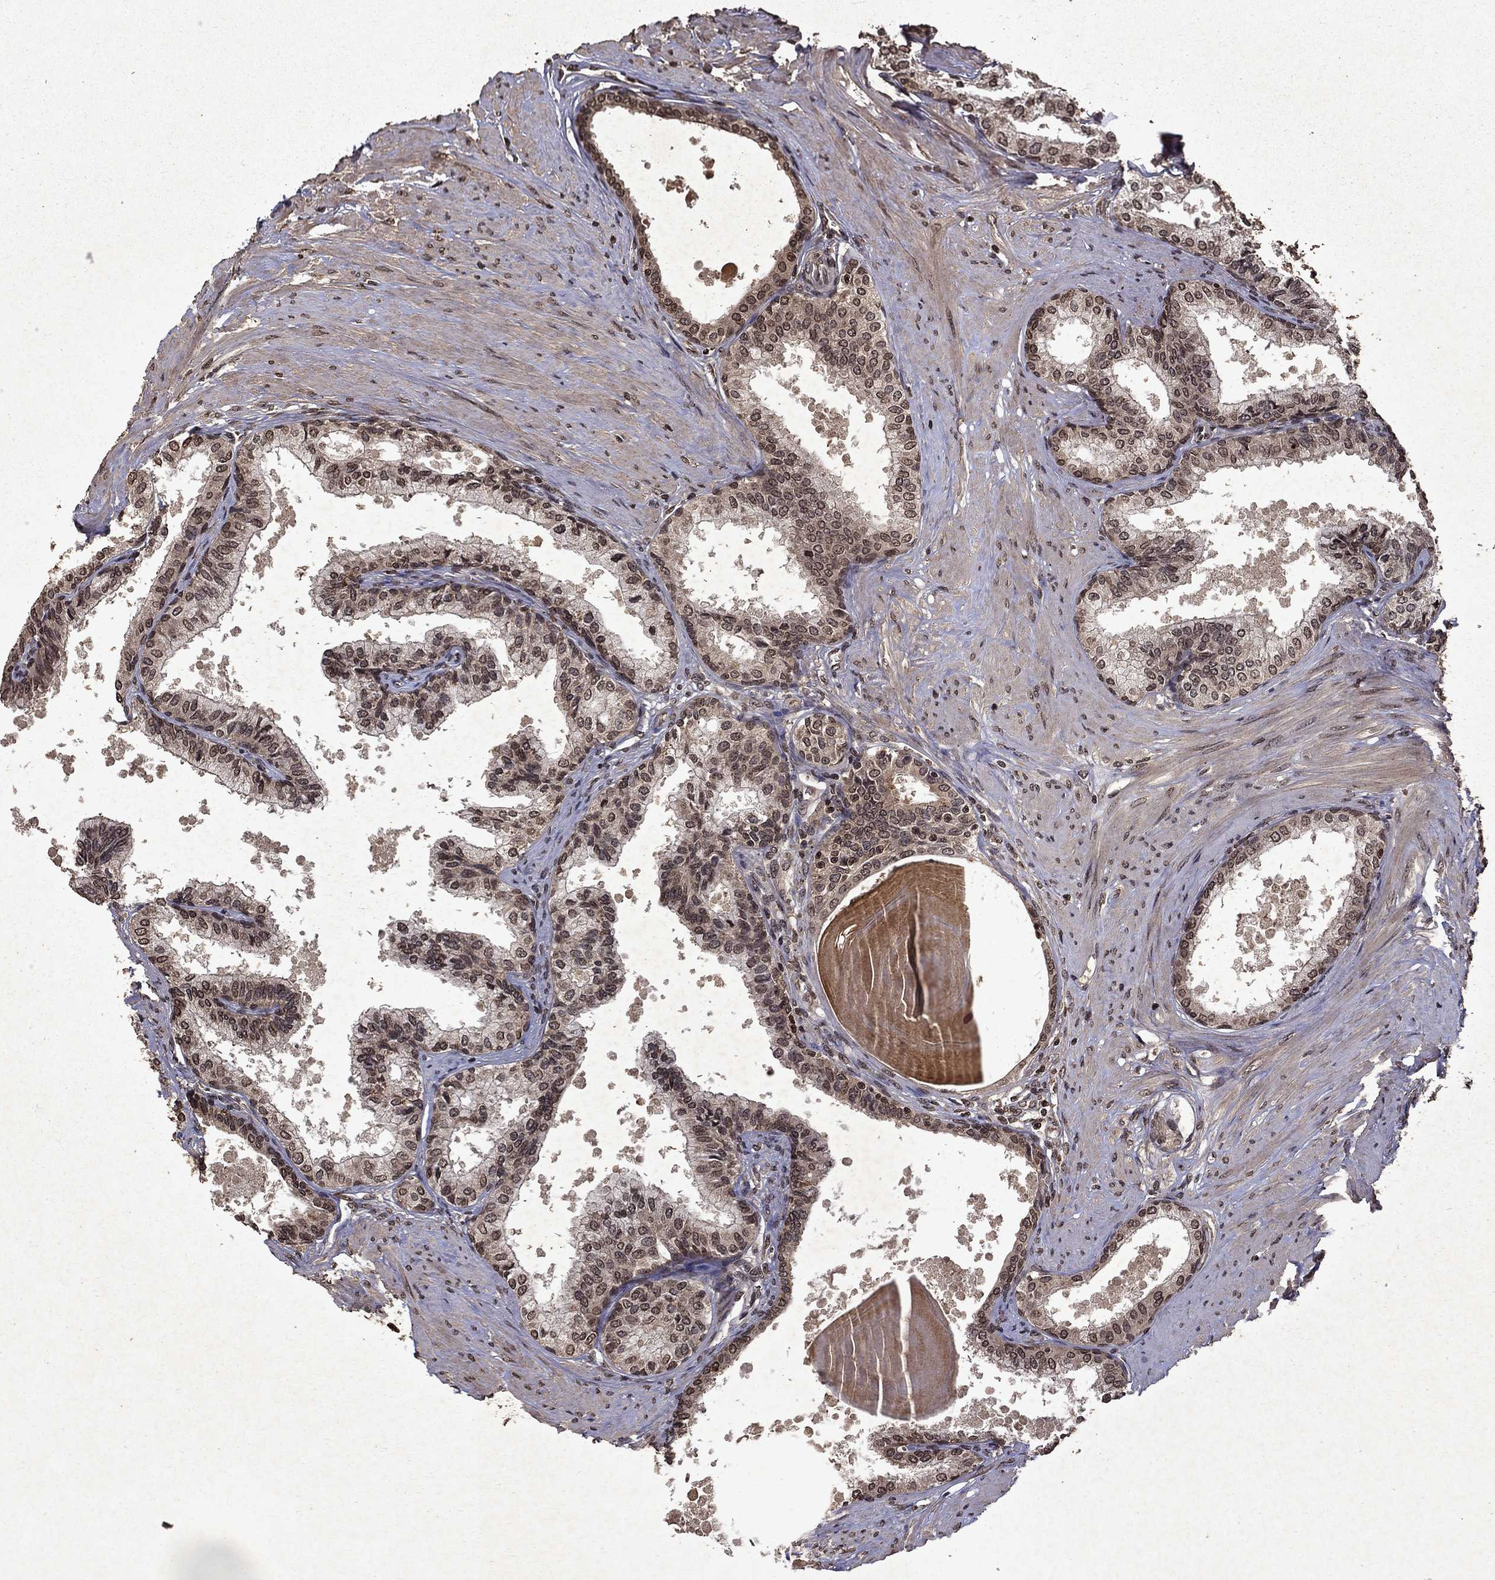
{"staining": {"intensity": "weak", "quantity": "25%-75%", "location": "cytoplasmic/membranous,nuclear"}, "tissue": "prostate", "cell_type": "Glandular cells", "image_type": "normal", "snomed": [{"axis": "morphology", "description": "Normal tissue, NOS"}, {"axis": "topography", "description": "Prostate"}], "caption": "High-power microscopy captured an immunohistochemistry (IHC) image of normal prostate, revealing weak cytoplasmic/membranous,nuclear expression in about 25%-75% of glandular cells. (brown staining indicates protein expression, while blue staining denotes nuclei).", "gene": "PIN4", "patient": {"sex": "male", "age": 63}}